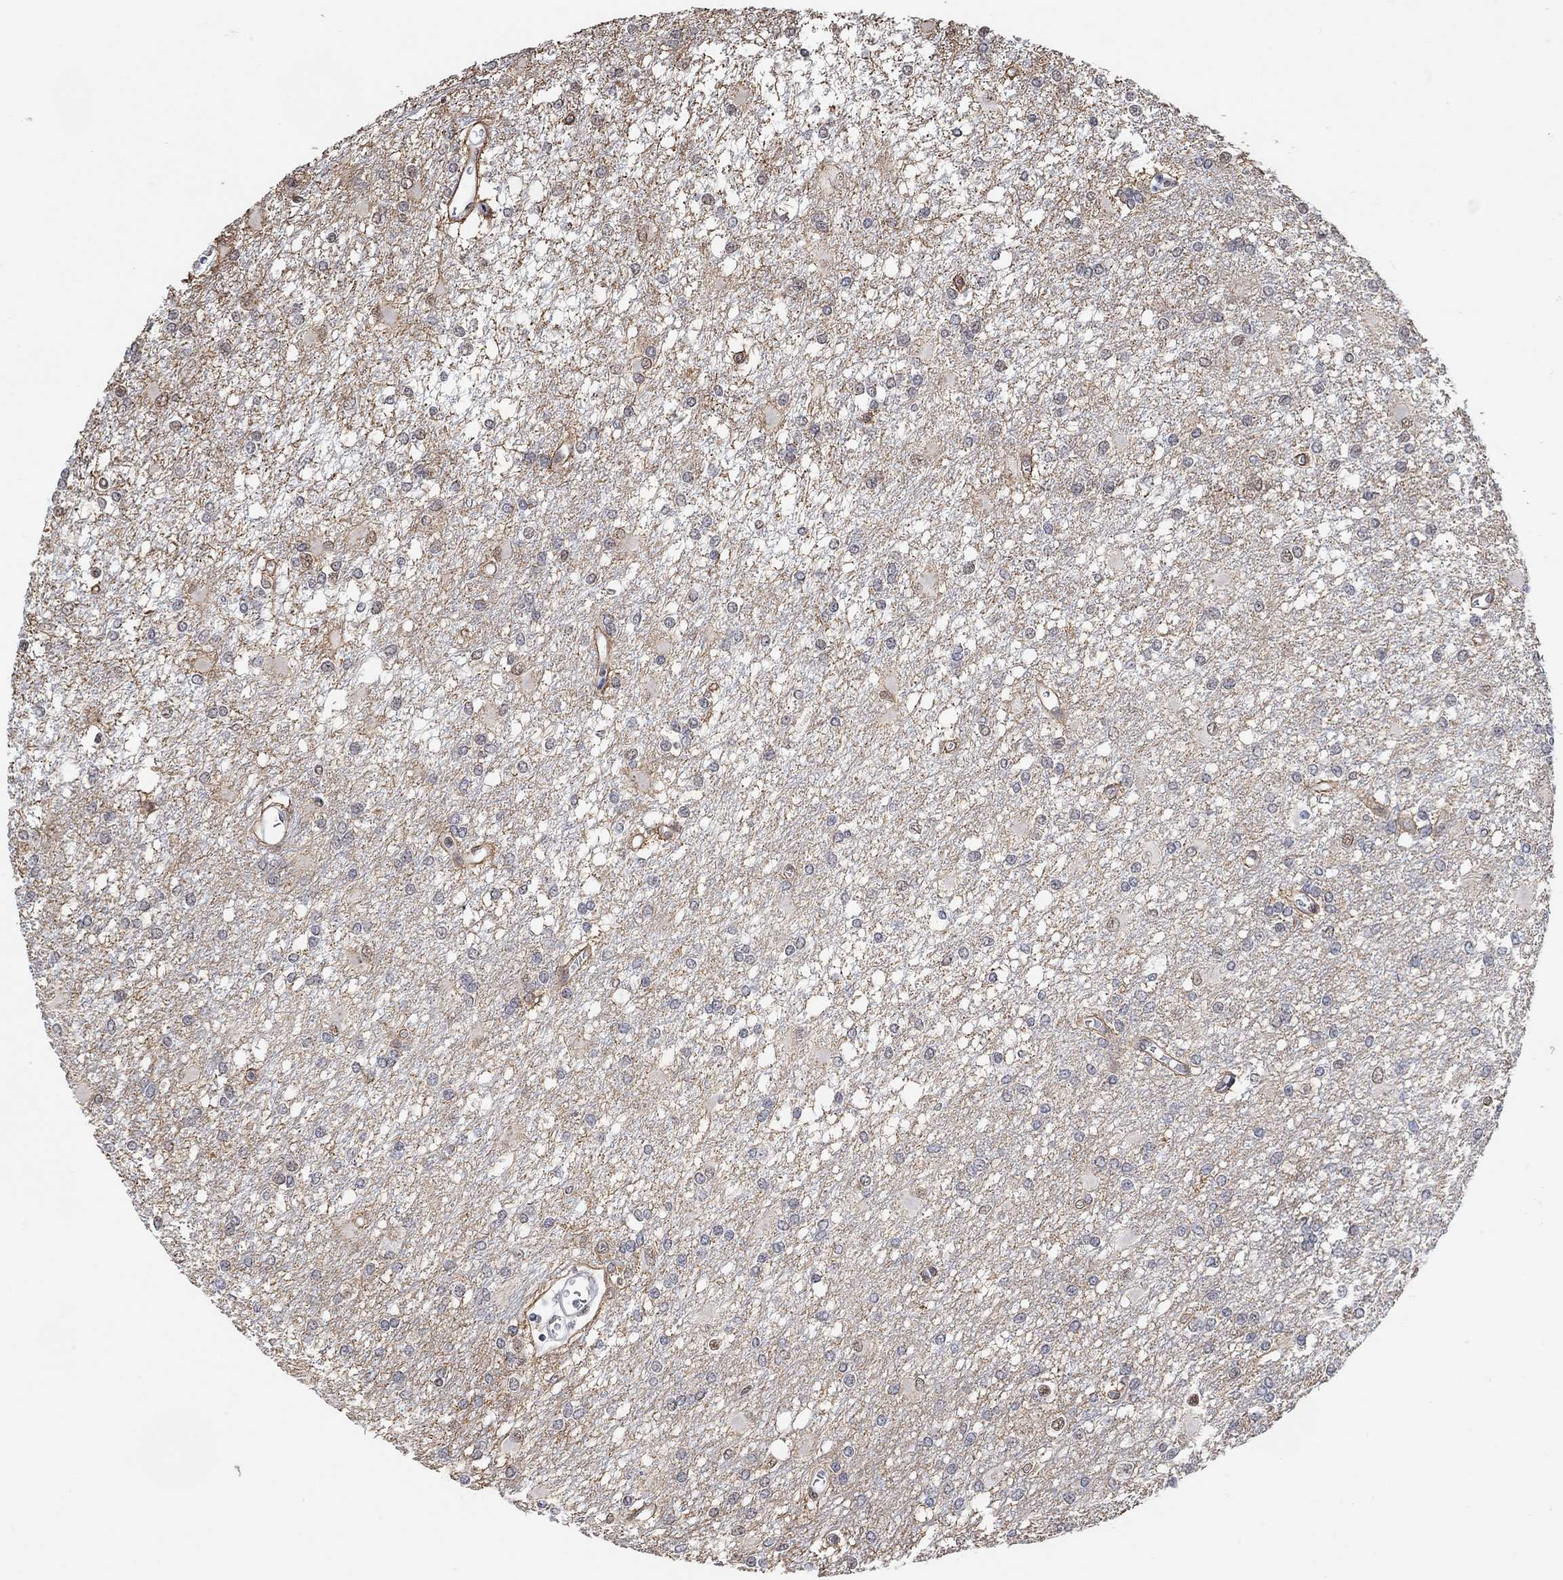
{"staining": {"intensity": "weak", "quantity": "<25%", "location": "nuclear"}, "tissue": "glioma", "cell_type": "Tumor cells", "image_type": "cancer", "snomed": [{"axis": "morphology", "description": "Glioma, malignant, High grade"}, {"axis": "topography", "description": "Cerebral cortex"}], "caption": "Malignant high-grade glioma was stained to show a protein in brown. There is no significant expression in tumor cells.", "gene": "USP39", "patient": {"sex": "male", "age": 79}}